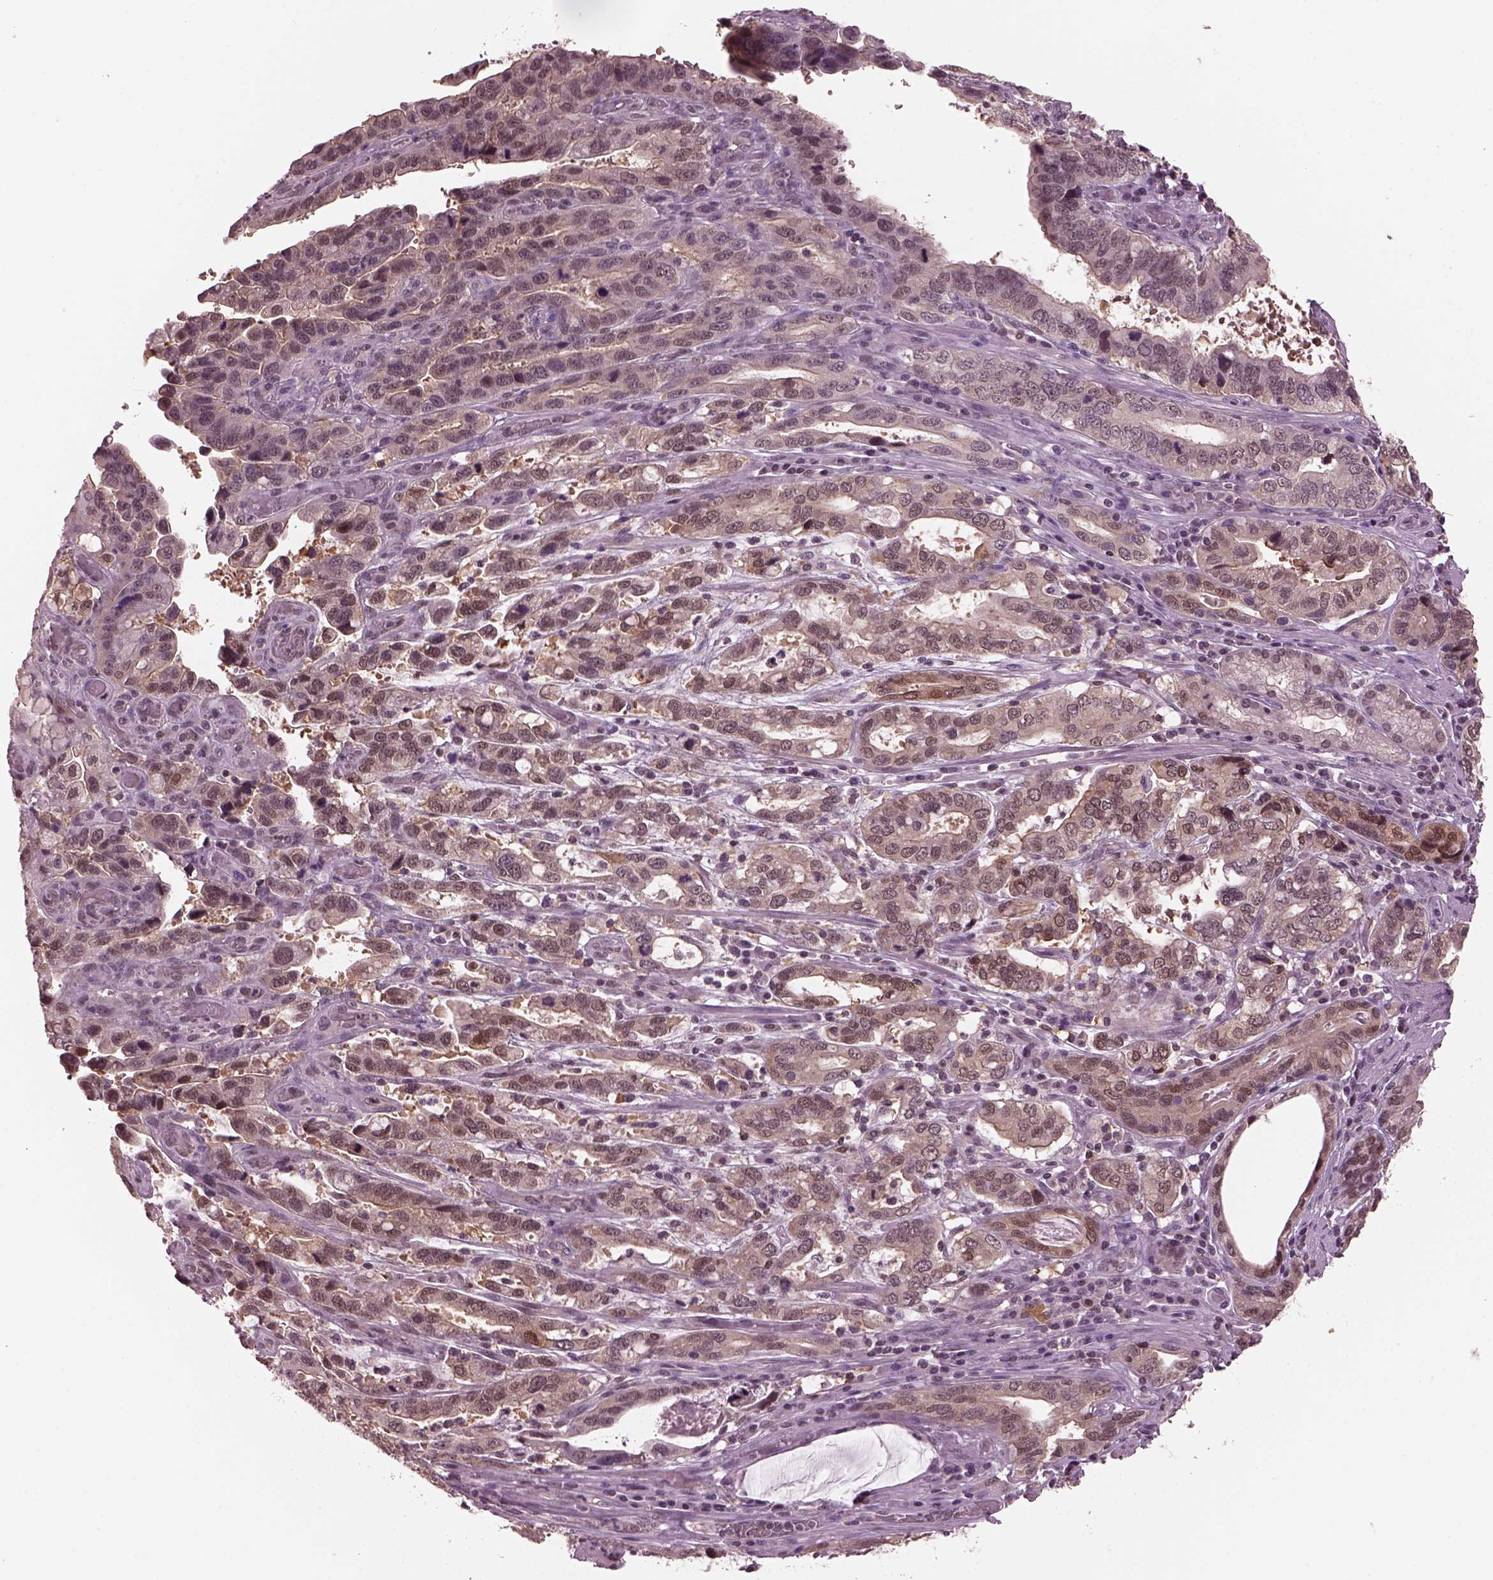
{"staining": {"intensity": "weak", "quantity": "25%-75%", "location": "cytoplasmic/membranous"}, "tissue": "stomach cancer", "cell_type": "Tumor cells", "image_type": "cancer", "snomed": [{"axis": "morphology", "description": "Adenocarcinoma, NOS"}, {"axis": "topography", "description": "Stomach, lower"}], "caption": "Adenocarcinoma (stomach) stained for a protein (brown) displays weak cytoplasmic/membranous positive expression in about 25%-75% of tumor cells.", "gene": "SRI", "patient": {"sex": "female", "age": 76}}